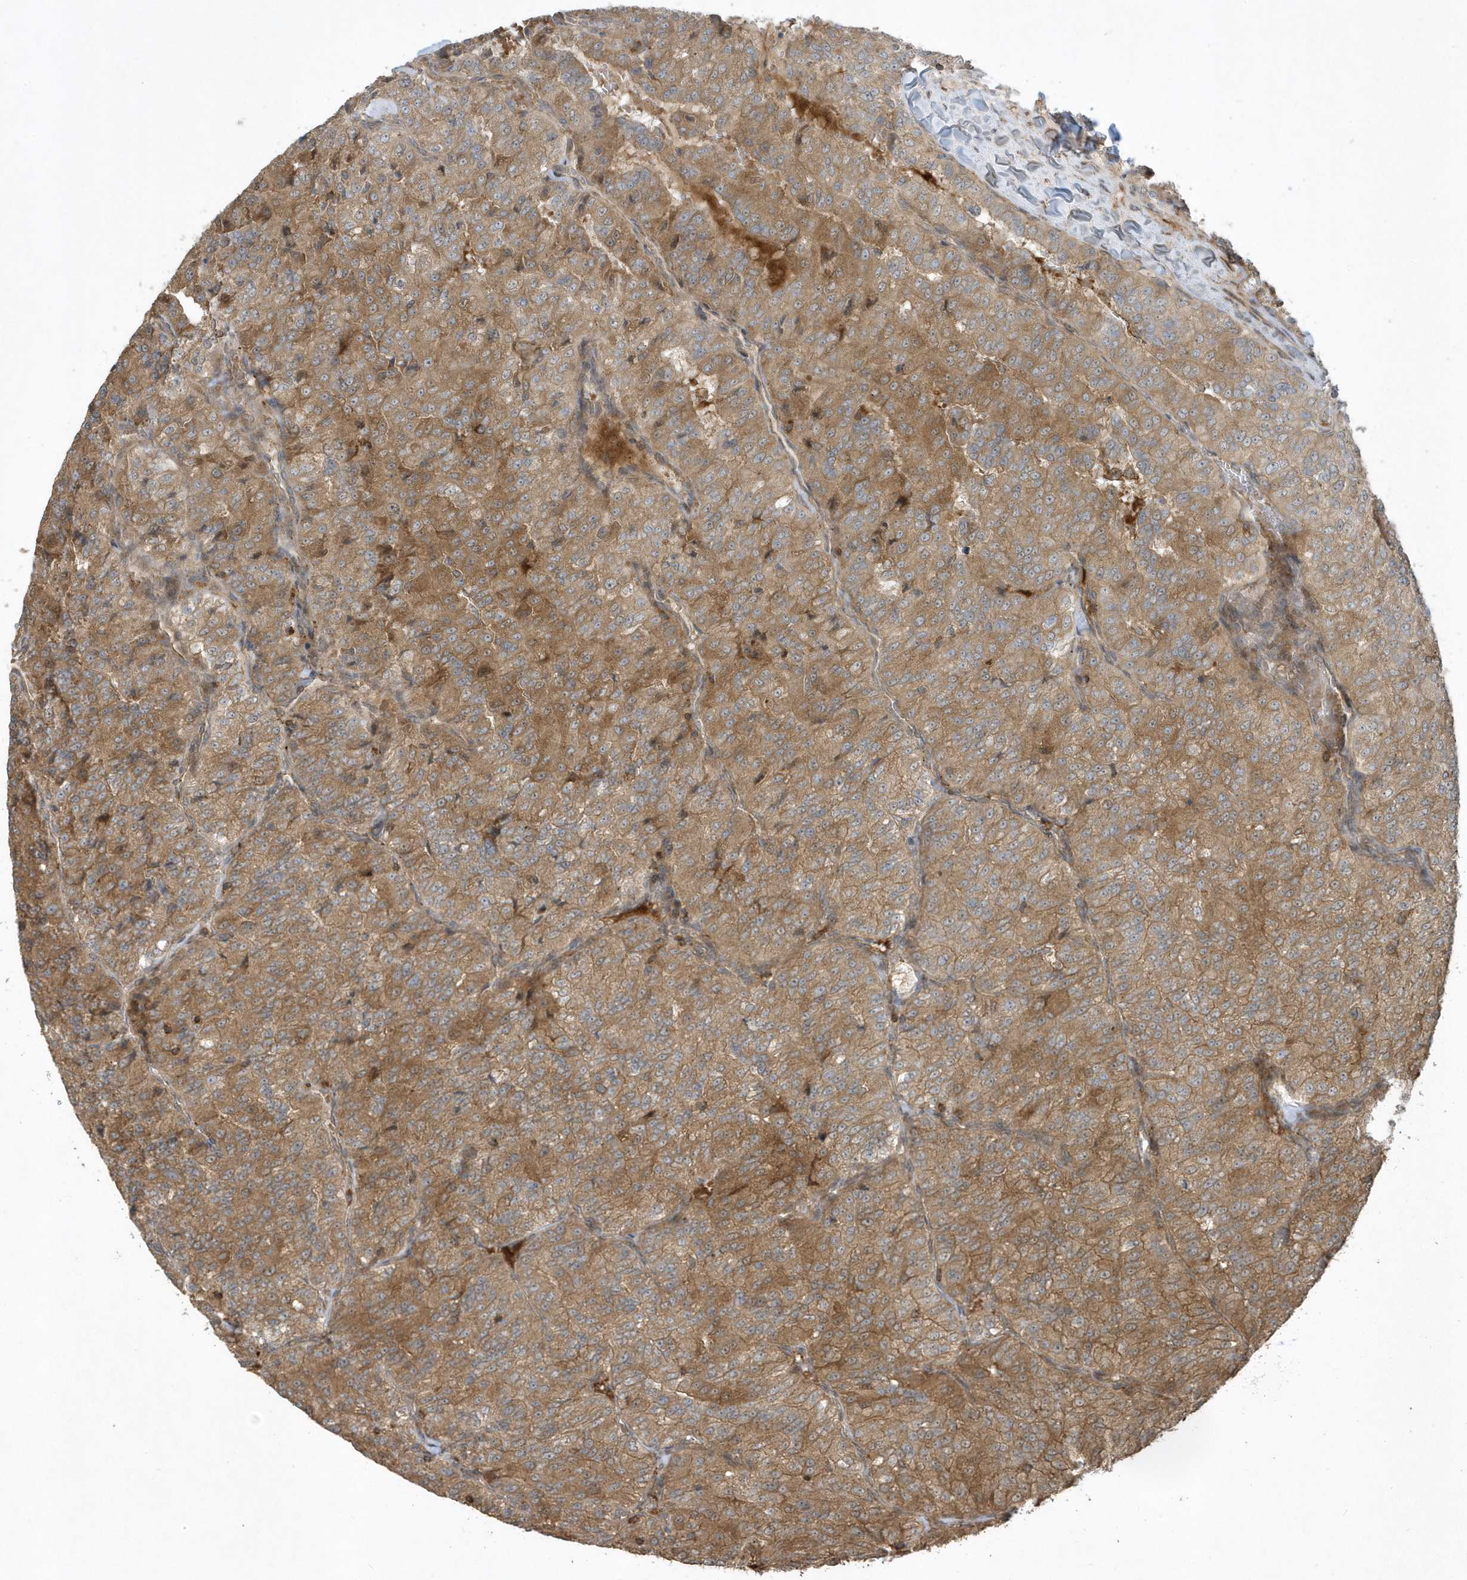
{"staining": {"intensity": "moderate", "quantity": ">75%", "location": "cytoplasmic/membranous"}, "tissue": "renal cancer", "cell_type": "Tumor cells", "image_type": "cancer", "snomed": [{"axis": "morphology", "description": "Adenocarcinoma, NOS"}, {"axis": "topography", "description": "Kidney"}], "caption": "Renal cancer stained with a protein marker displays moderate staining in tumor cells.", "gene": "STAMBP", "patient": {"sex": "female", "age": 63}}